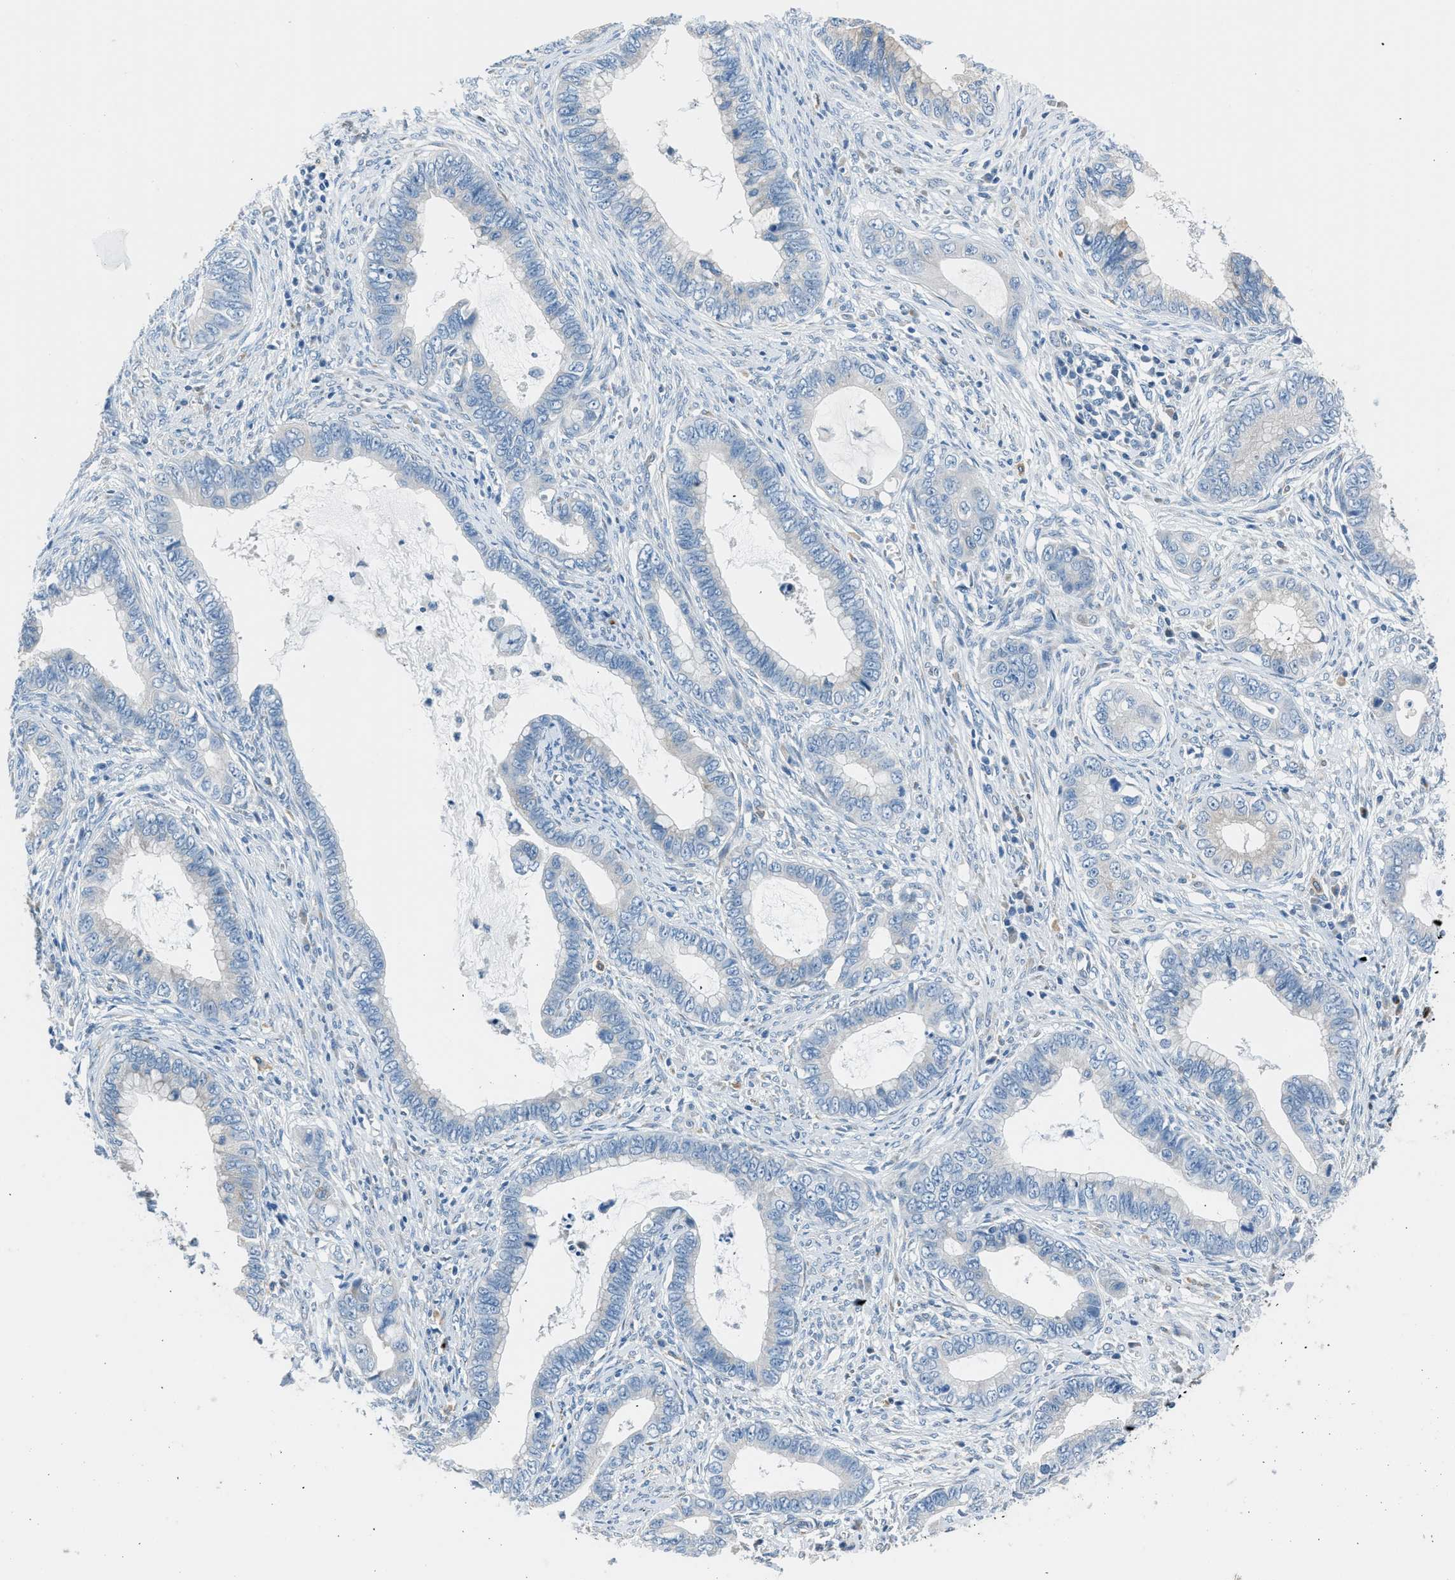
{"staining": {"intensity": "negative", "quantity": "none", "location": "none"}, "tissue": "cervical cancer", "cell_type": "Tumor cells", "image_type": "cancer", "snomed": [{"axis": "morphology", "description": "Adenocarcinoma, NOS"}, {"axis": "topography", "description": "Cervix"}], "caption": "Immunohistochemical staining of human cervical cancer (adenocarcinoma) shows no significant positivity in tumor cells.", "gene": "RNF41", "patient": {"sex": "female", "age": 44}}